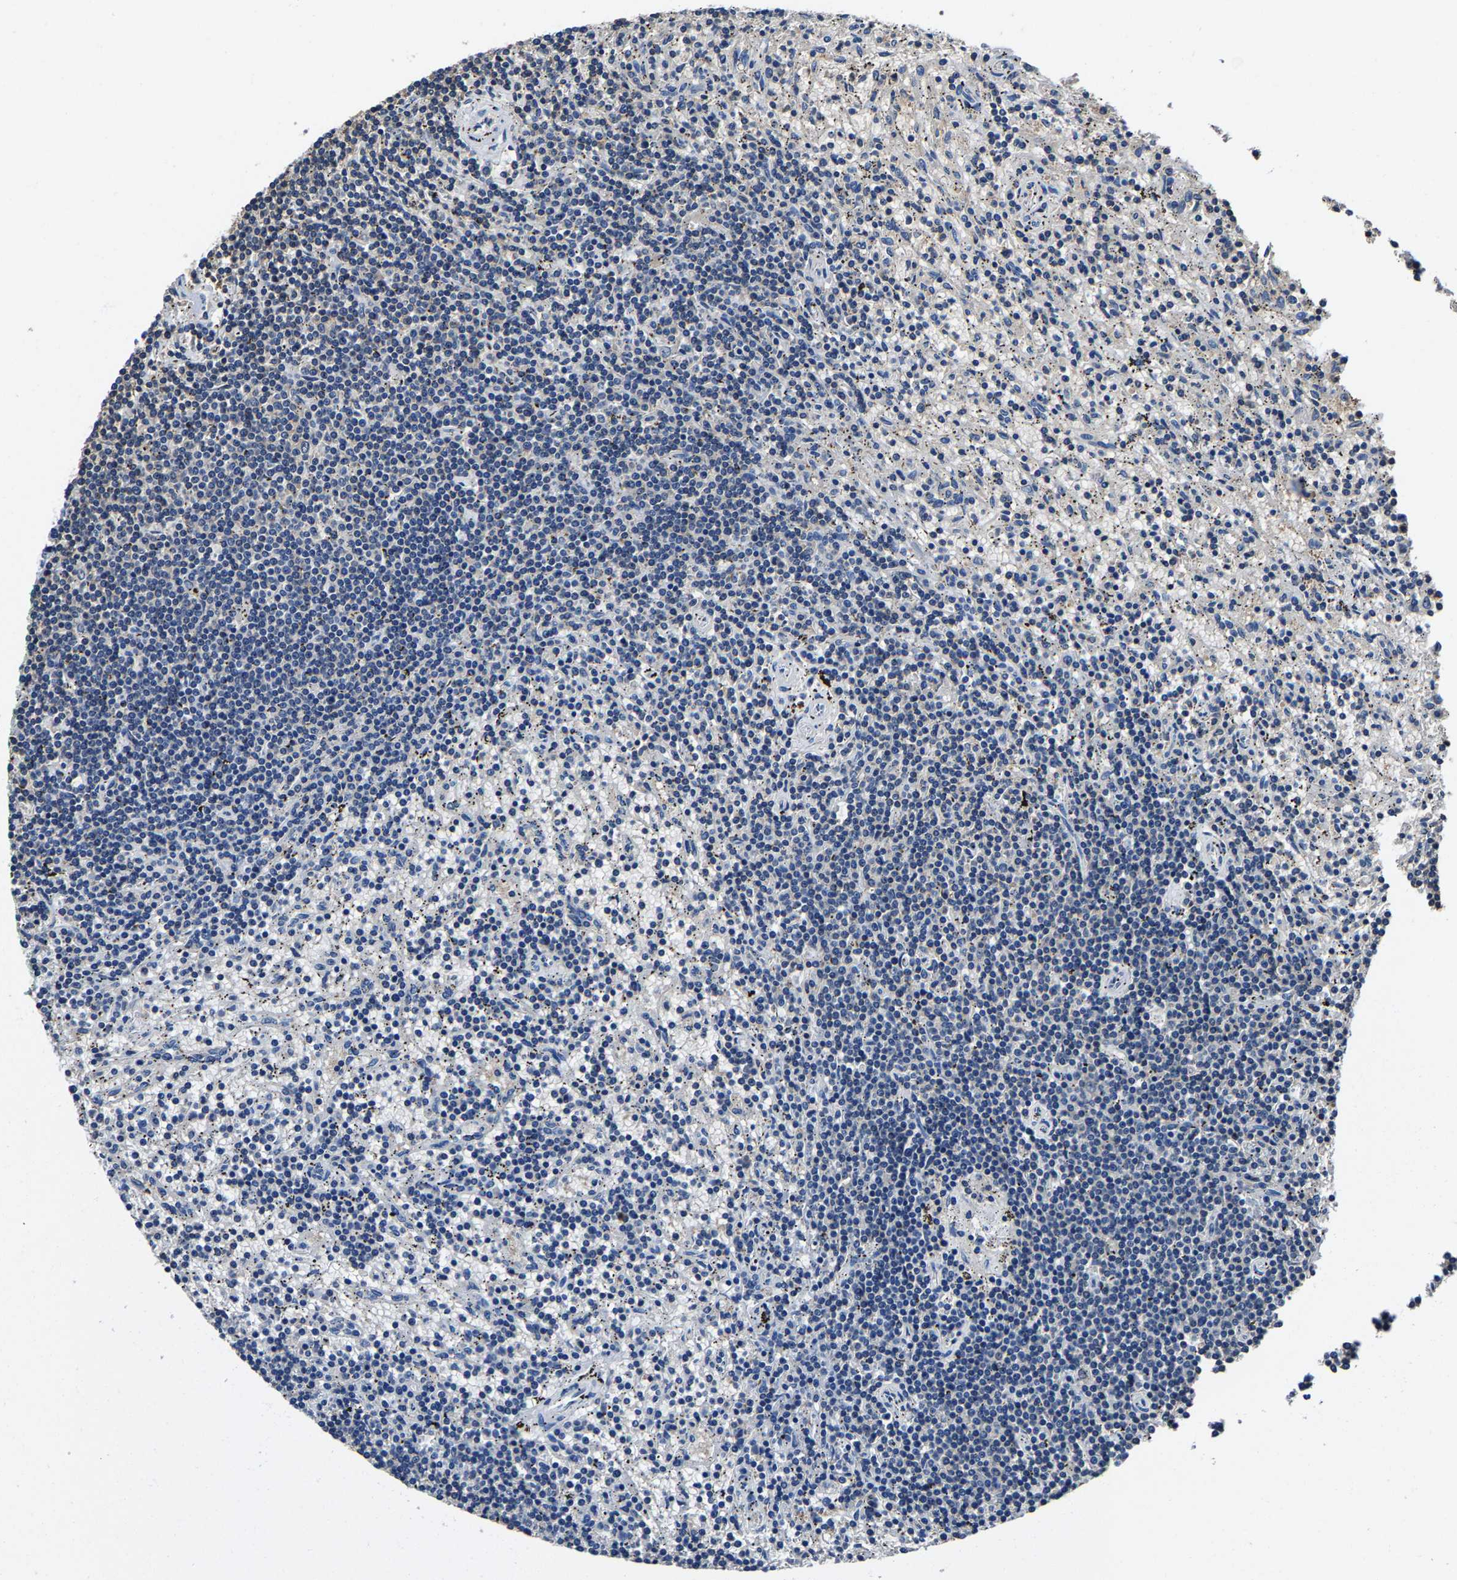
{"staining": {"intensity": "negative", "quantity": "none", "location": "none"}, "tissue": "lymphoma", "cell_type": "Tumor cells", "image_type": "cancer", "snomed": [{"axis": "morphology", "description": "Malignant lymphoma, non-Hodgkin's type, Low grade"}, {"axis": "topography", "description": "Spleen"}], "caption": "High power microscopy photomicrograph of an immunohistochemistry (IHC) image of malignant lymphoma, non-Hodgkin's type (low-grade), revealing no significant expression in tumor cells. (Brightfield microscopy of DAB immunohistochemistry (IHC) at high magnification).", "gene": "ALDOB", "patient": {"sex": "male", "age": 76}}